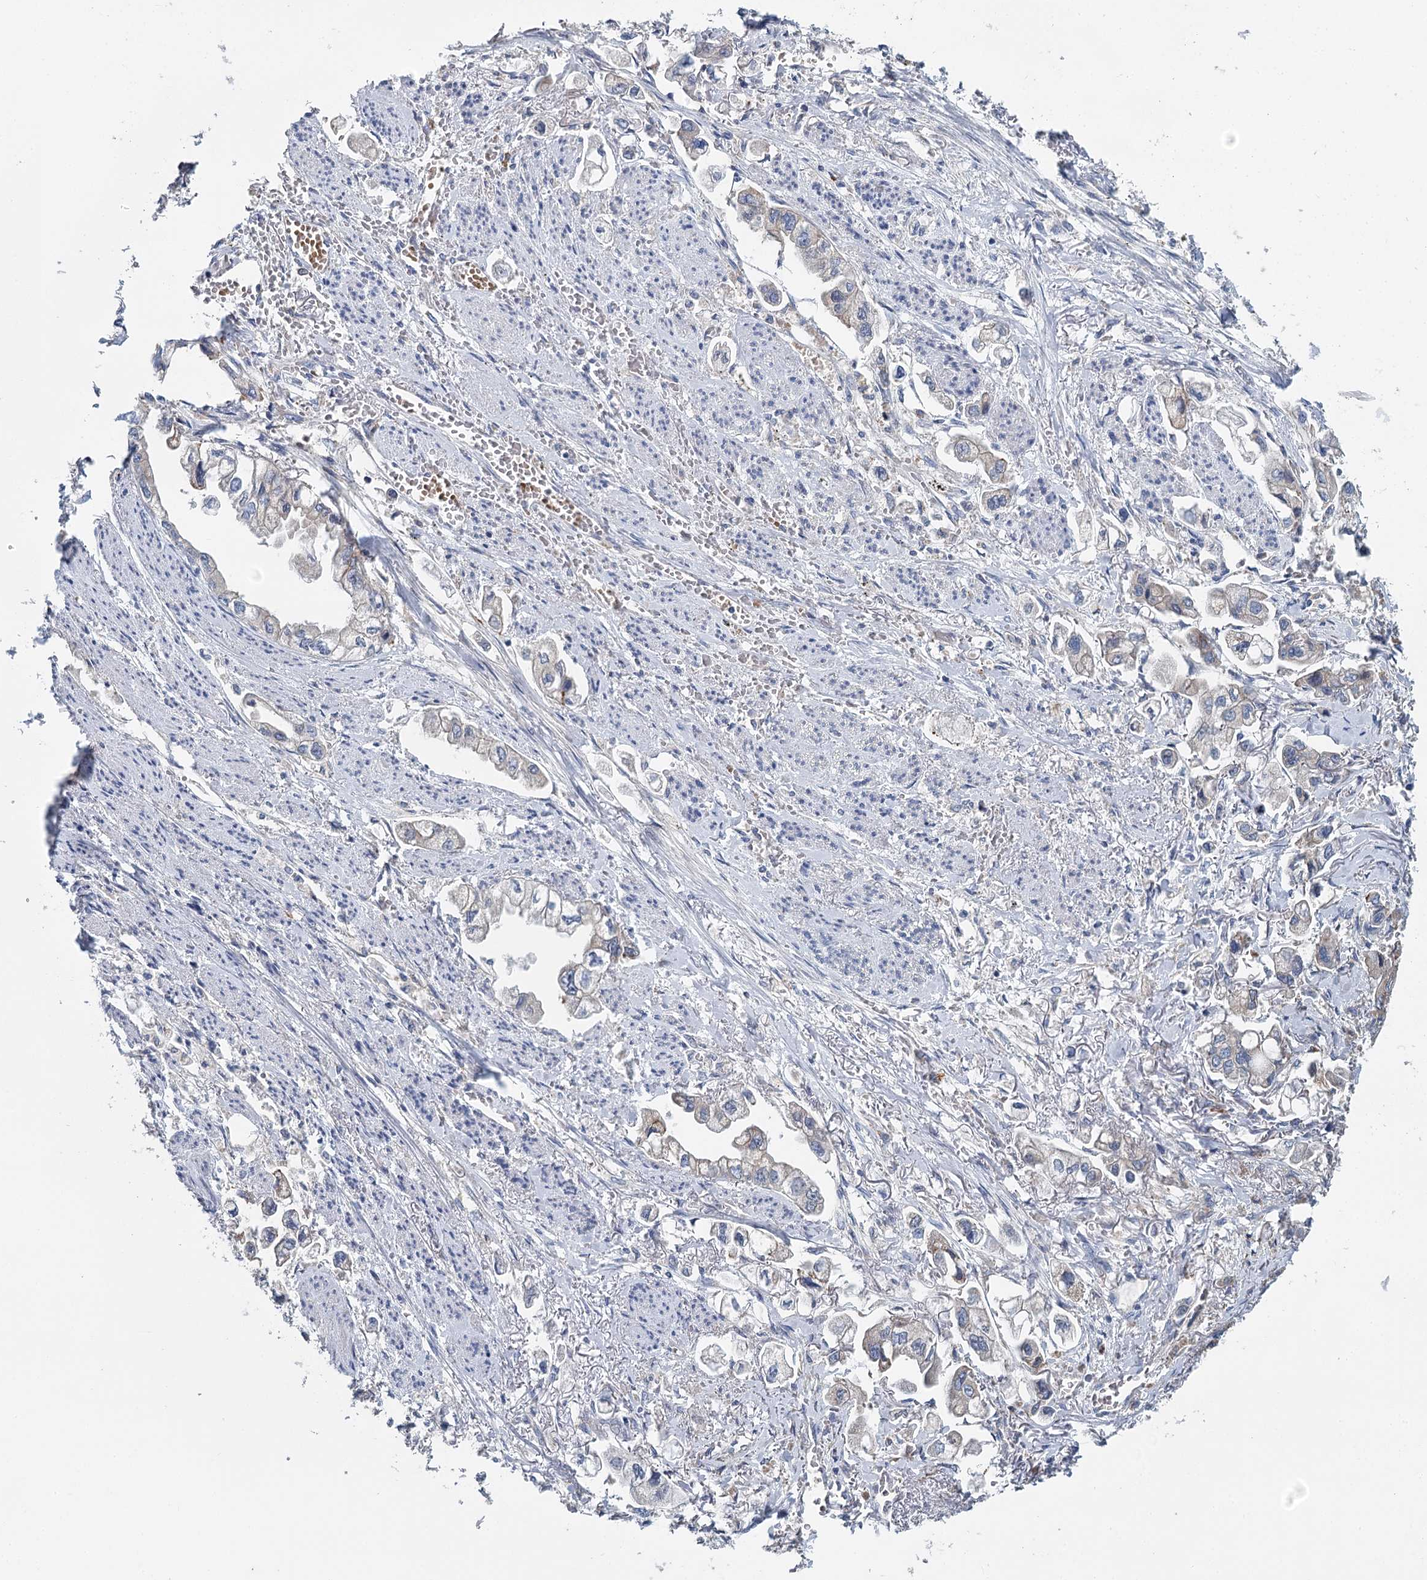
{"staining": {"intensity": "negative", "quantity": "none", "location": "none"}, "tissue": "stomach cancer", "cell_type": "Tumor cells", "image_type": "cancer", "snomed": [{"axis": "morphology", "description": "Adenocarcinoma, NOS"}, {"axis": "topography", "description": "Stomach"}], "caption": "The IHC micrograph has no significant positivity in tumor cells of stomach cancer tissue.", "gene": "ANKRD16", "patient": {"sex": "male", "age": 62}}